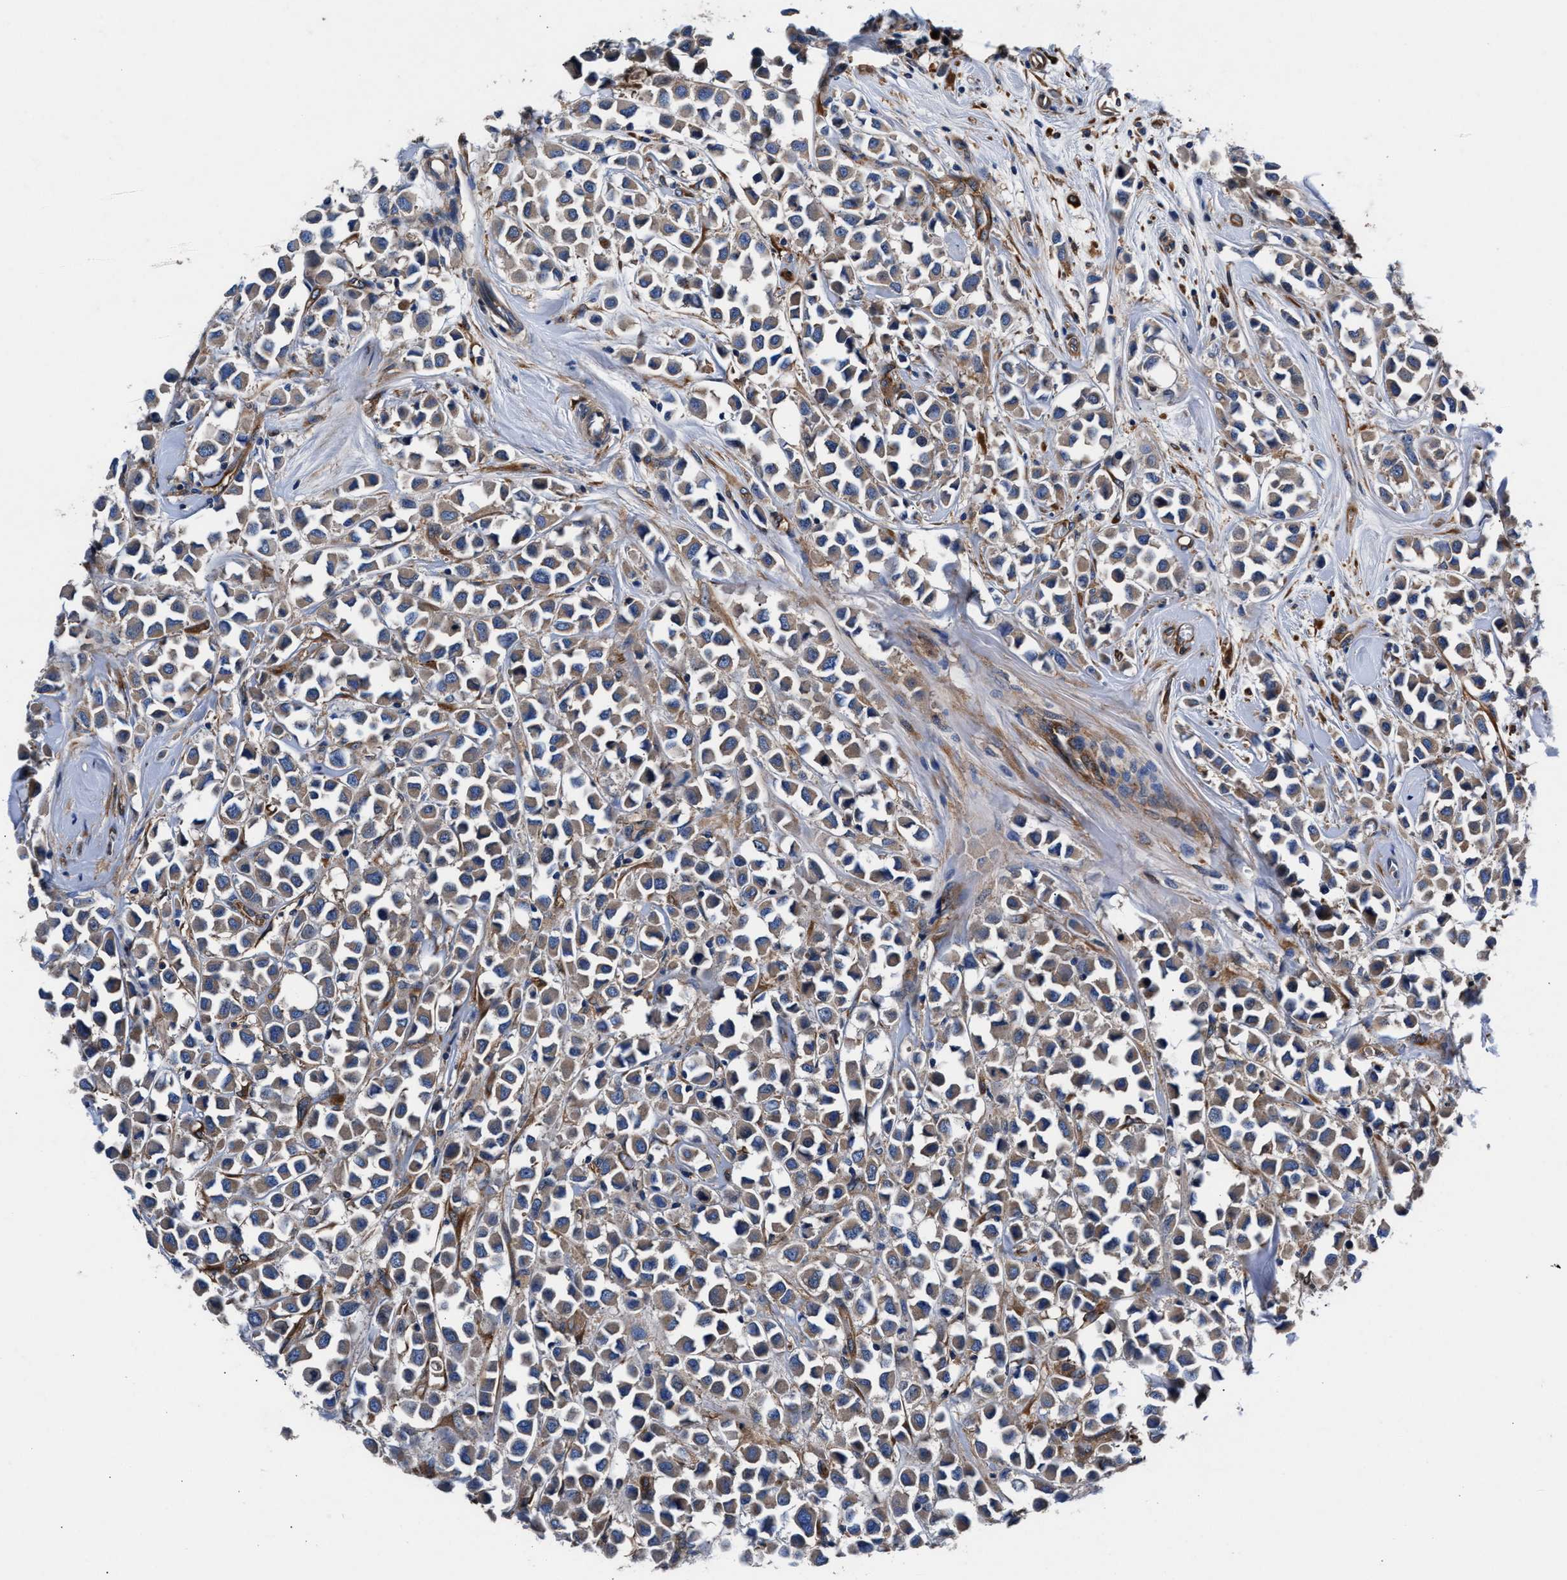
{"staining": {"intensity": "weak", "quantity": ">75%", "location": "cytoplasmic/membranous"}, "tissue": "breast cancer", "cell_type": "Tumor cells", "image_type": "cancer", "snomed": [{"axis": "morphology", "description": "Duct carcinoma"}, {"axis": "topography", "description": "Breast"}], "caption": "Protein staining demonstrates weak cytoplasmic/membranous staining in approximately >75% of tumor cells in breast intraductal carcinoma. (brown staining indicates protein expression, while blue staining denotes nuclei).", "gene": "SH3GL1", "patient": {"sex": "female", "age": 61}}